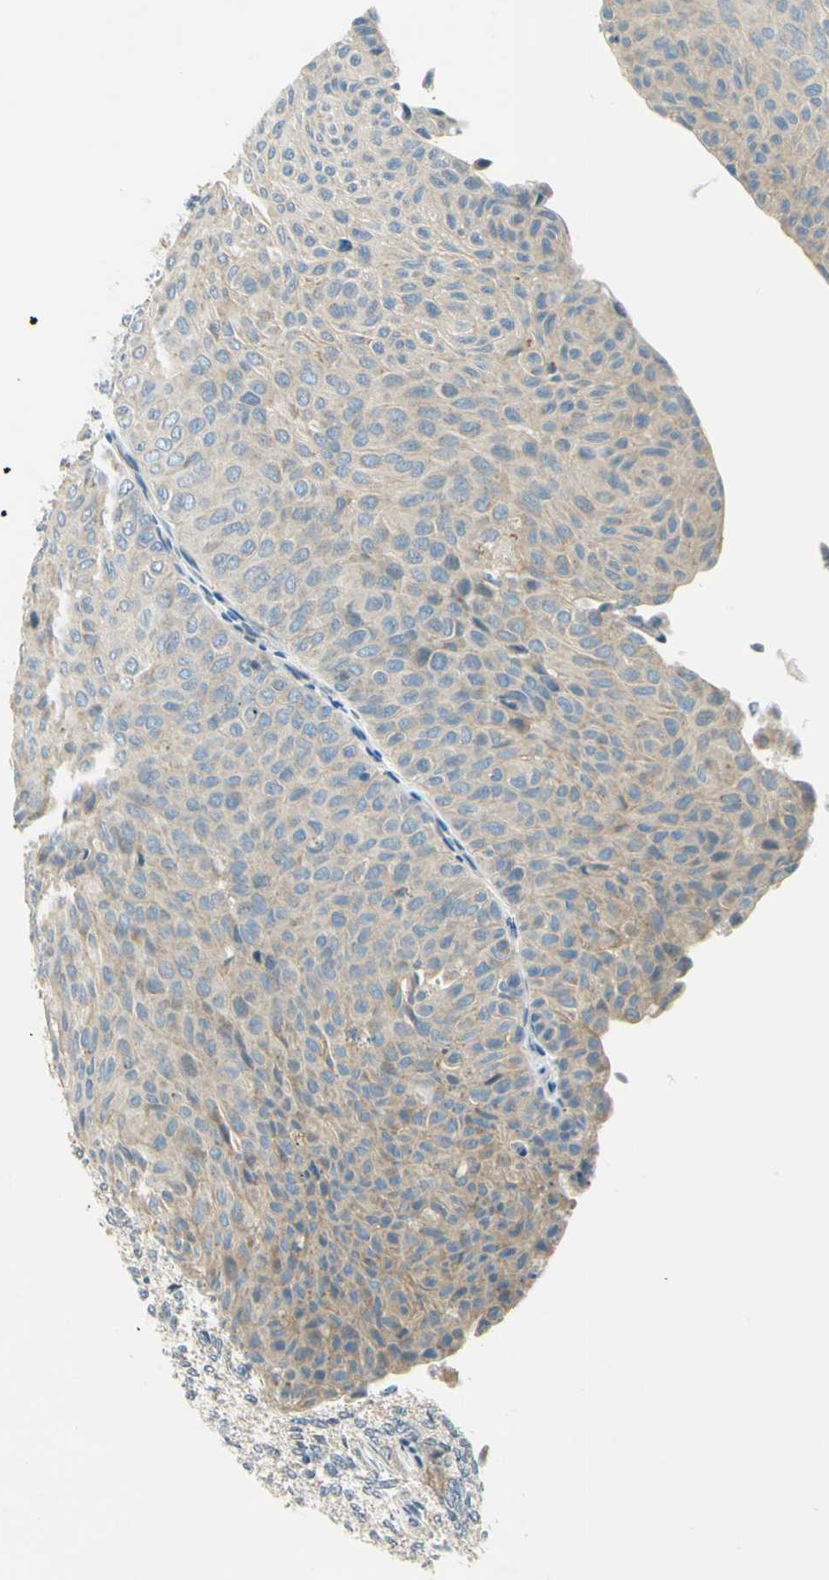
{"staining": {"intensity": "weak", "quantity": "<25%", "location": "cytoplasmic/membranous"}, "tissue": "urothelial cancer", "cell_type": "Tumor cells", "image_type": "cancer", "snomed": [{"axis": "morphology", "description": "Urothelial carcinoma, Low grade"}, {"axis": "topography", "description": "Urinary bladder"}], "caption": "High power microscopy micrograph of an immunohistochemistry (IHC) photomicrograph of urothelial cancer, revealing no significant staining in tumor cells.", "gene": "LAMA3", "patient": {"sex": "male", "age": 78}}